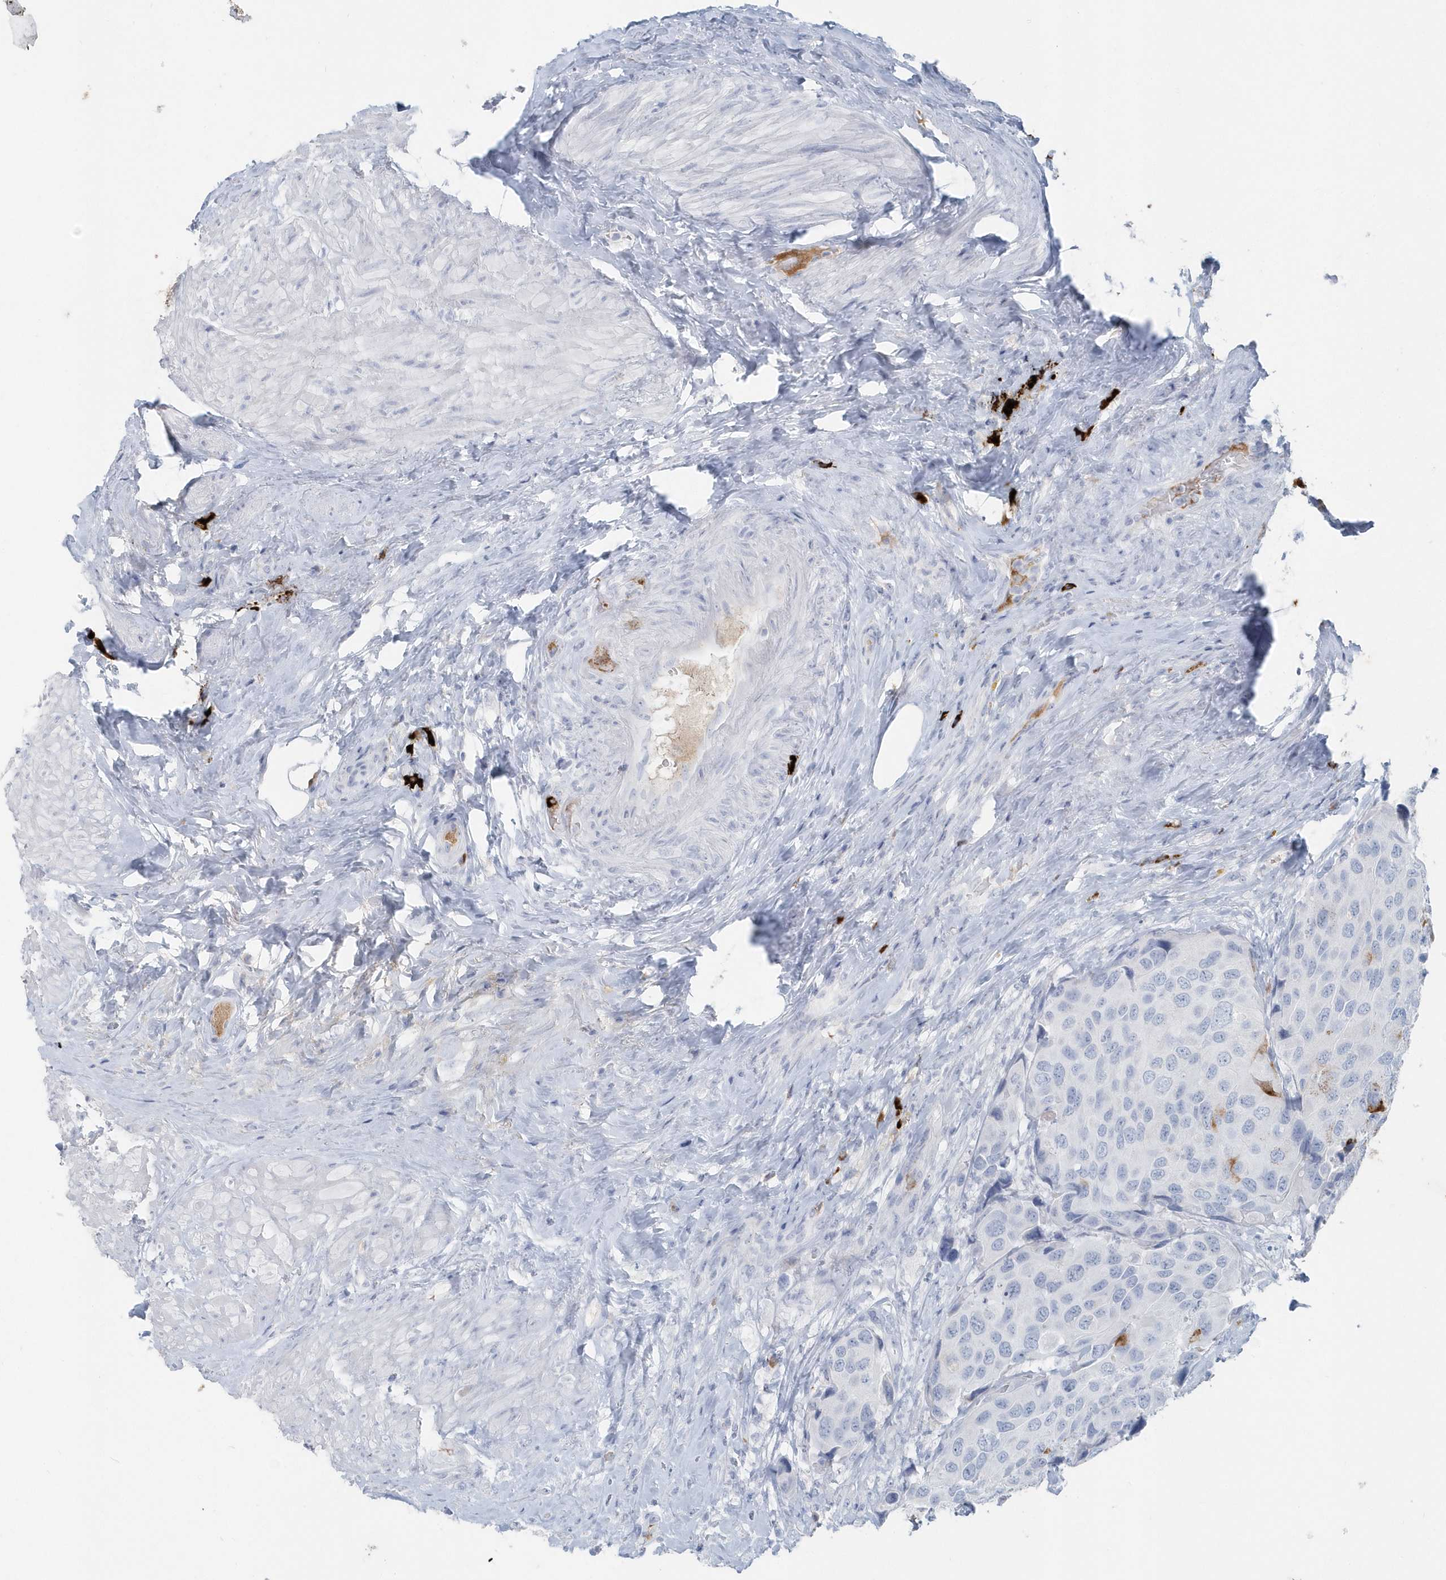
{"staining": {"intensity": "negative", "quantity": "none", "location": "none"}, "tissue": "urothelial cancer", "cell_type": "Tumor cells", "image_type": "cancer", "snomed": [{"axis": "morphology", "description": "Urothelial carcinoma, High grade"}, {"axis": "topography", "description": "Urinary bladder"}], "caption": "Tumor cells are negative for brown protein staining in urothelial cancer.", "gene": "JCHAIN", "patient": {"sex": "male", "age": 74}}